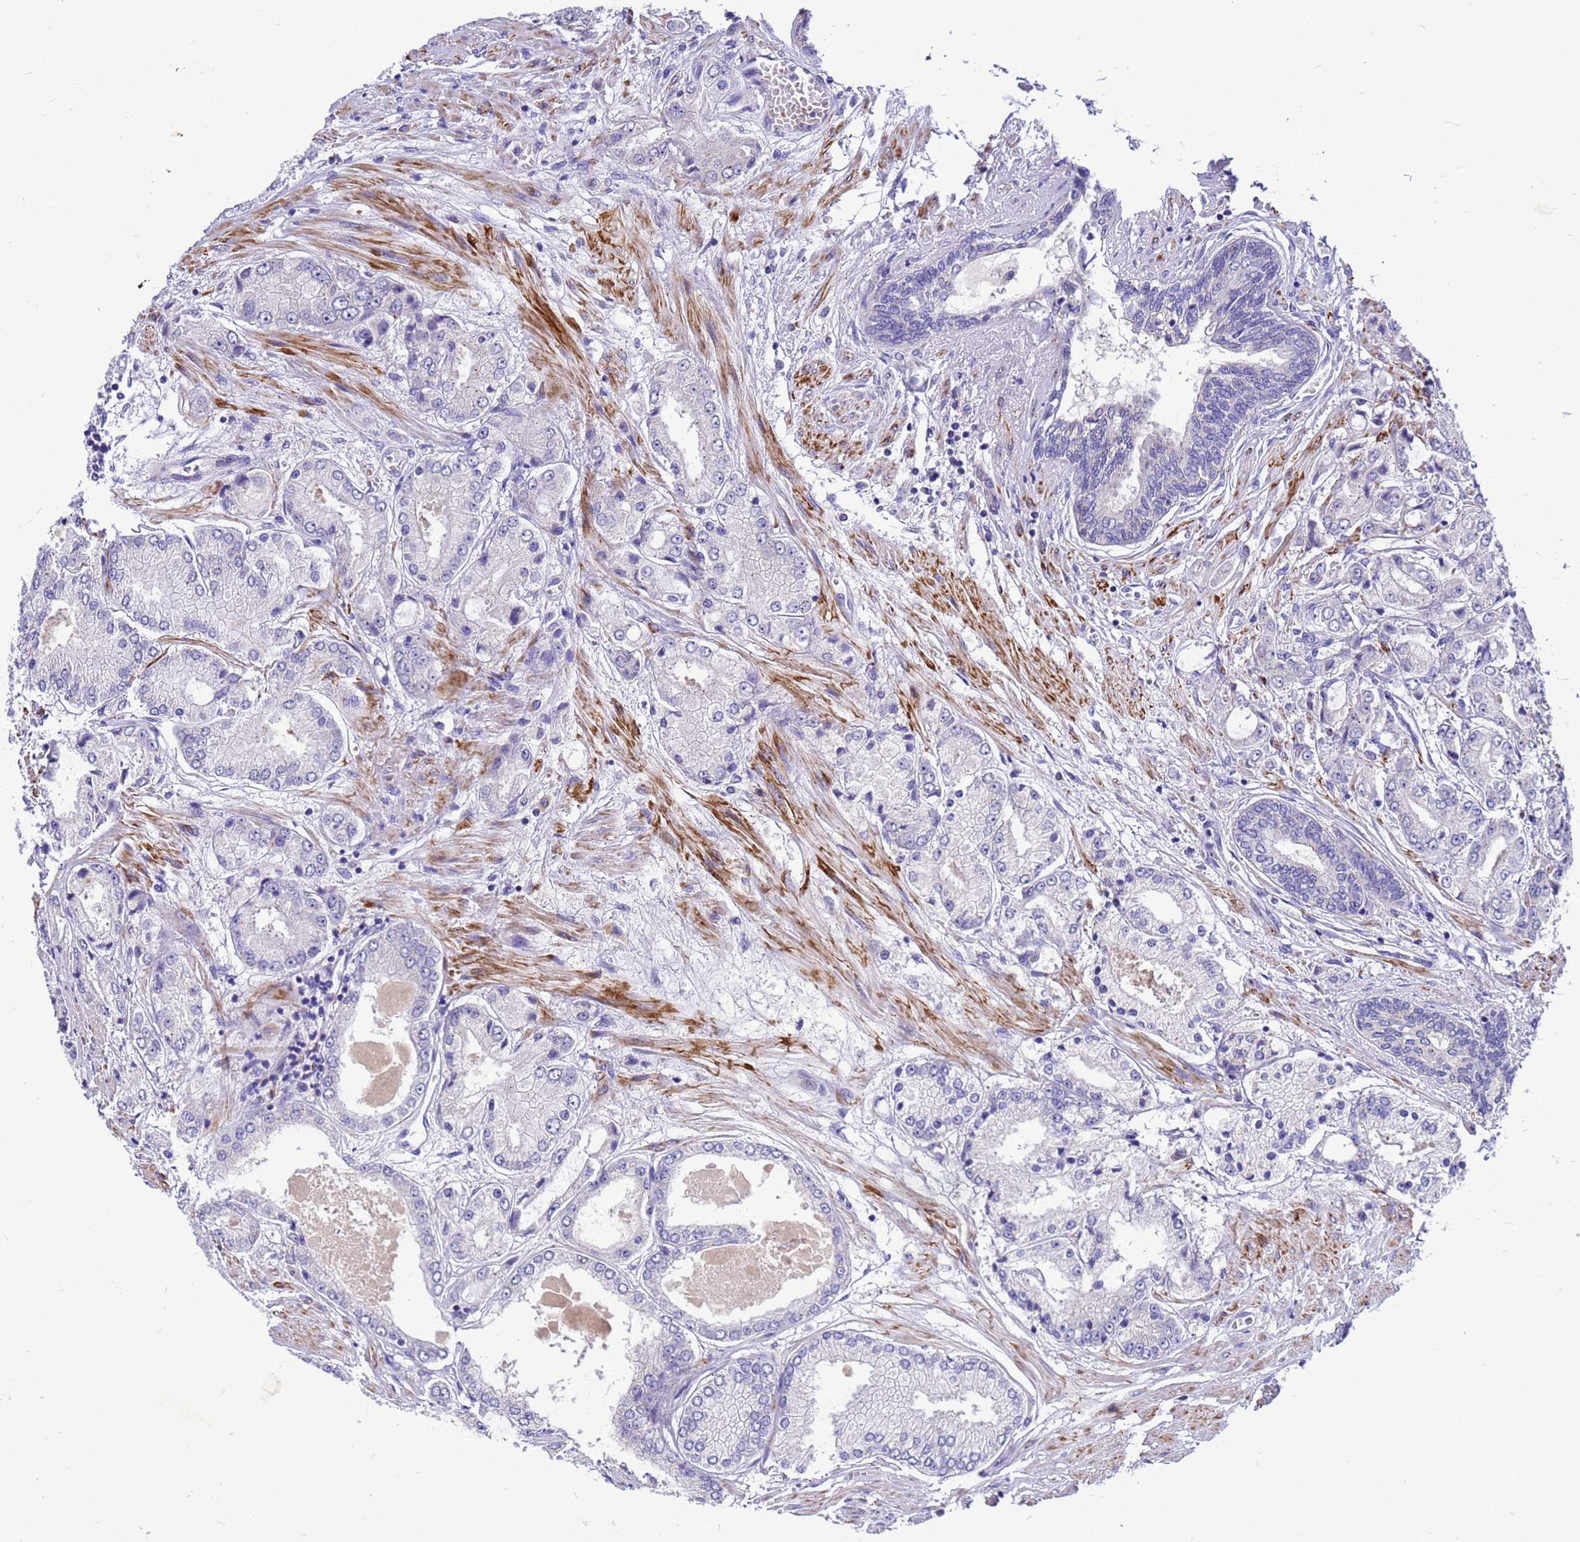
{"staining": {"intensity": "negative", "quantity": "none", "location": "none"}, "tissue": "prostate cancer", "cell_type": "Tumor cells", "image_type": "cancer", "snomed": [{"axis": "morphology", "description": "Adenocarcinoma, High grade"}, {"axis": "topography", "description": "Prostate"}], "caption": "Immunohistochemistry (IHC) photomicrograph of human prostate cancer (high-grade adenocarcinoma) stained for a protein (brown), which displays no positivity in tumor cells.", "gene": "POP7", "patient": {"sex": "male", "age": 59}}